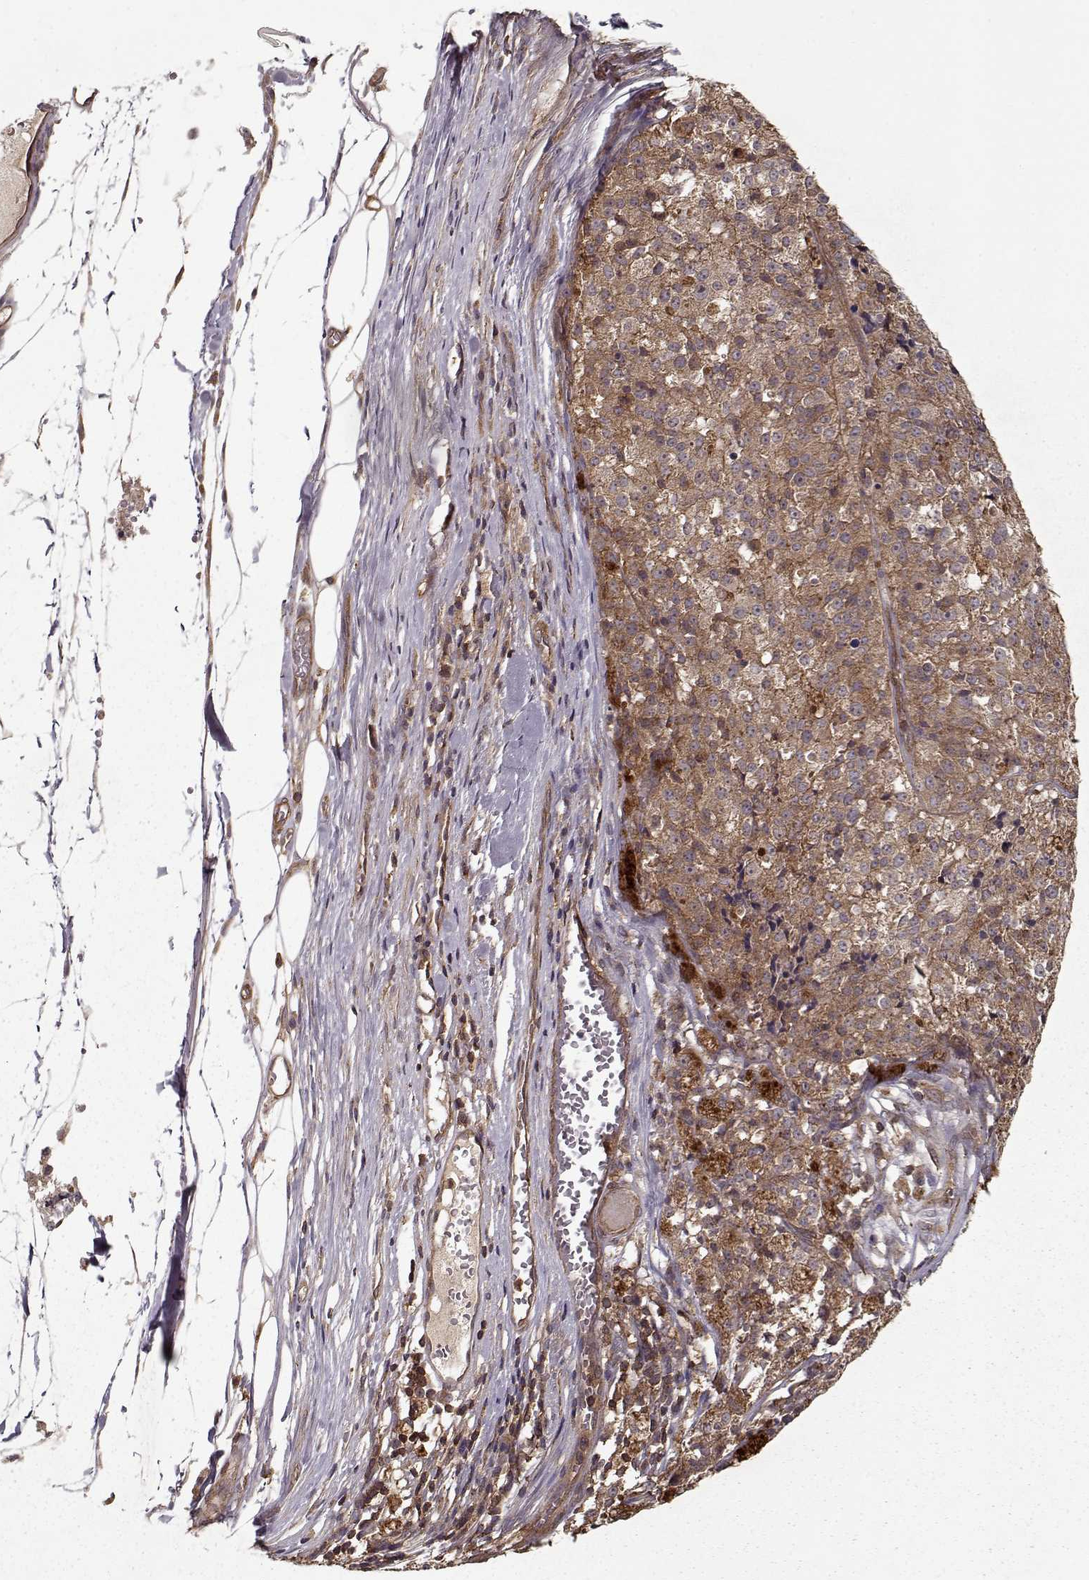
{"staining": {"intensity": "moderate", "quantity": ">75%", "location": "cytoplasmic/membranous"}, "tissue": "melanoma", "cell_type": "Tumor cells", "image_type": "cancer", "snomed": [{"axis": "morphology", "description": "Malignant melanoma, Metastatic site"}, {"axis": "topography", "description": "Lymph node"}], "caption": "Immunohistochemistry staining of melanoma, which shows medium levels of moderate cytoplasmic/membranous staining in about >75% of tumor cells indicating moderate cytoplasmic/membranous protein expression. The staining was performed using DAB (3,3'-diaminobenzidine) (brown) for protein detection and nuclei were counterstained in hematoxylin (blue).", "gene": "PPP1R12A", "patient": {"sex": "female", "age": 64}}